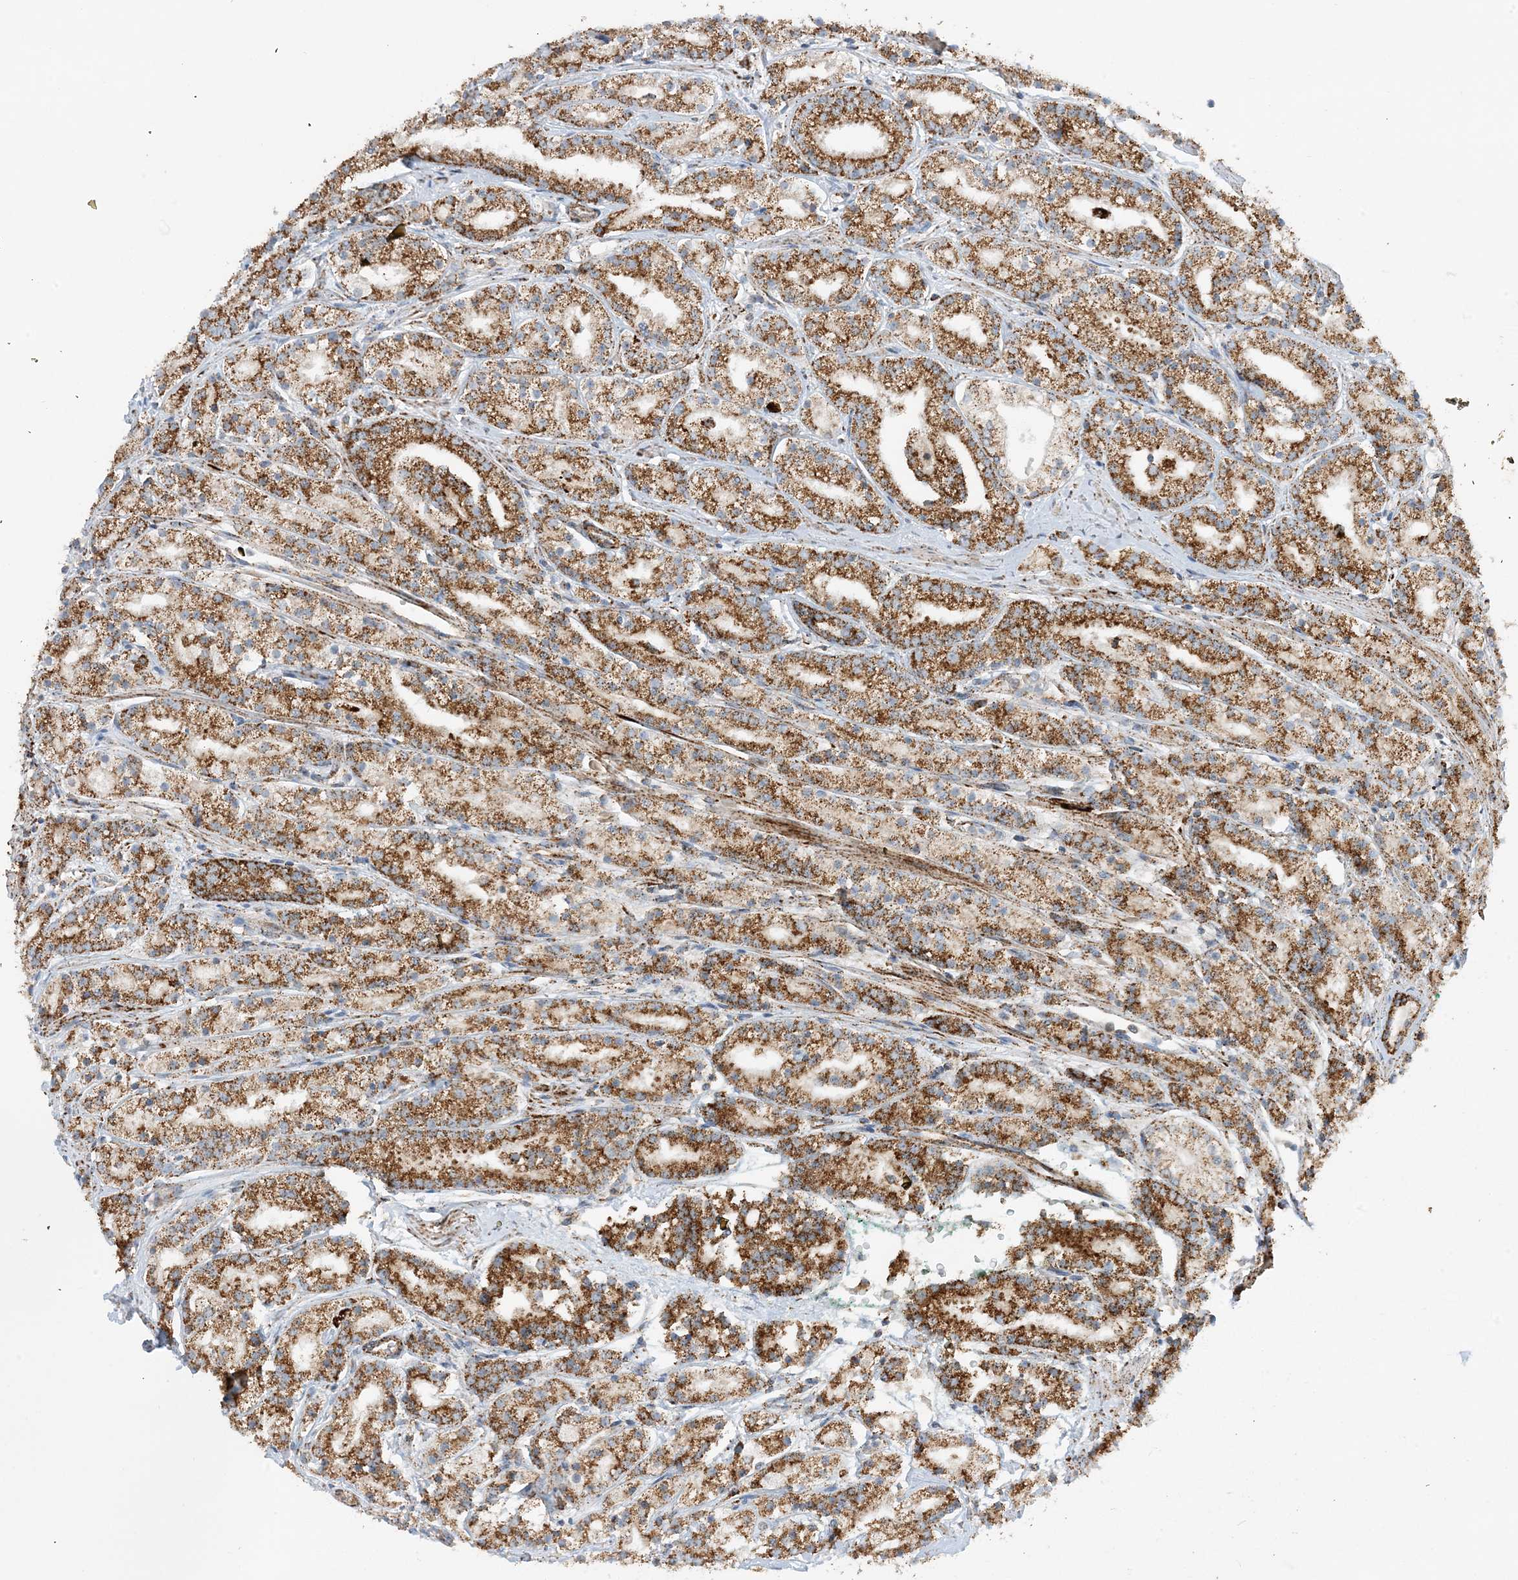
{"staining": {"intensity": "moderate", "quantity": ">75%", "location": "cytoplasmic/membranous"}, "tissue": "prostate cancer", "cell_type": "Tumor cells", "image_type": "cancer", "snomed": [{"axis": "morphology", "description": "Adenocarcinoma, High grade"}, {"axis": "topography", "description": "Prostate"}], "caption": "The histopathology image shows staining of high-grade adenocarcinoma (prostate), revealing moderate cytoplasmic/membranous protein expression (brown color) within tumor cells.", "gene": "NDUFAF3", "patient": {"sex": "male", "age": 69}}